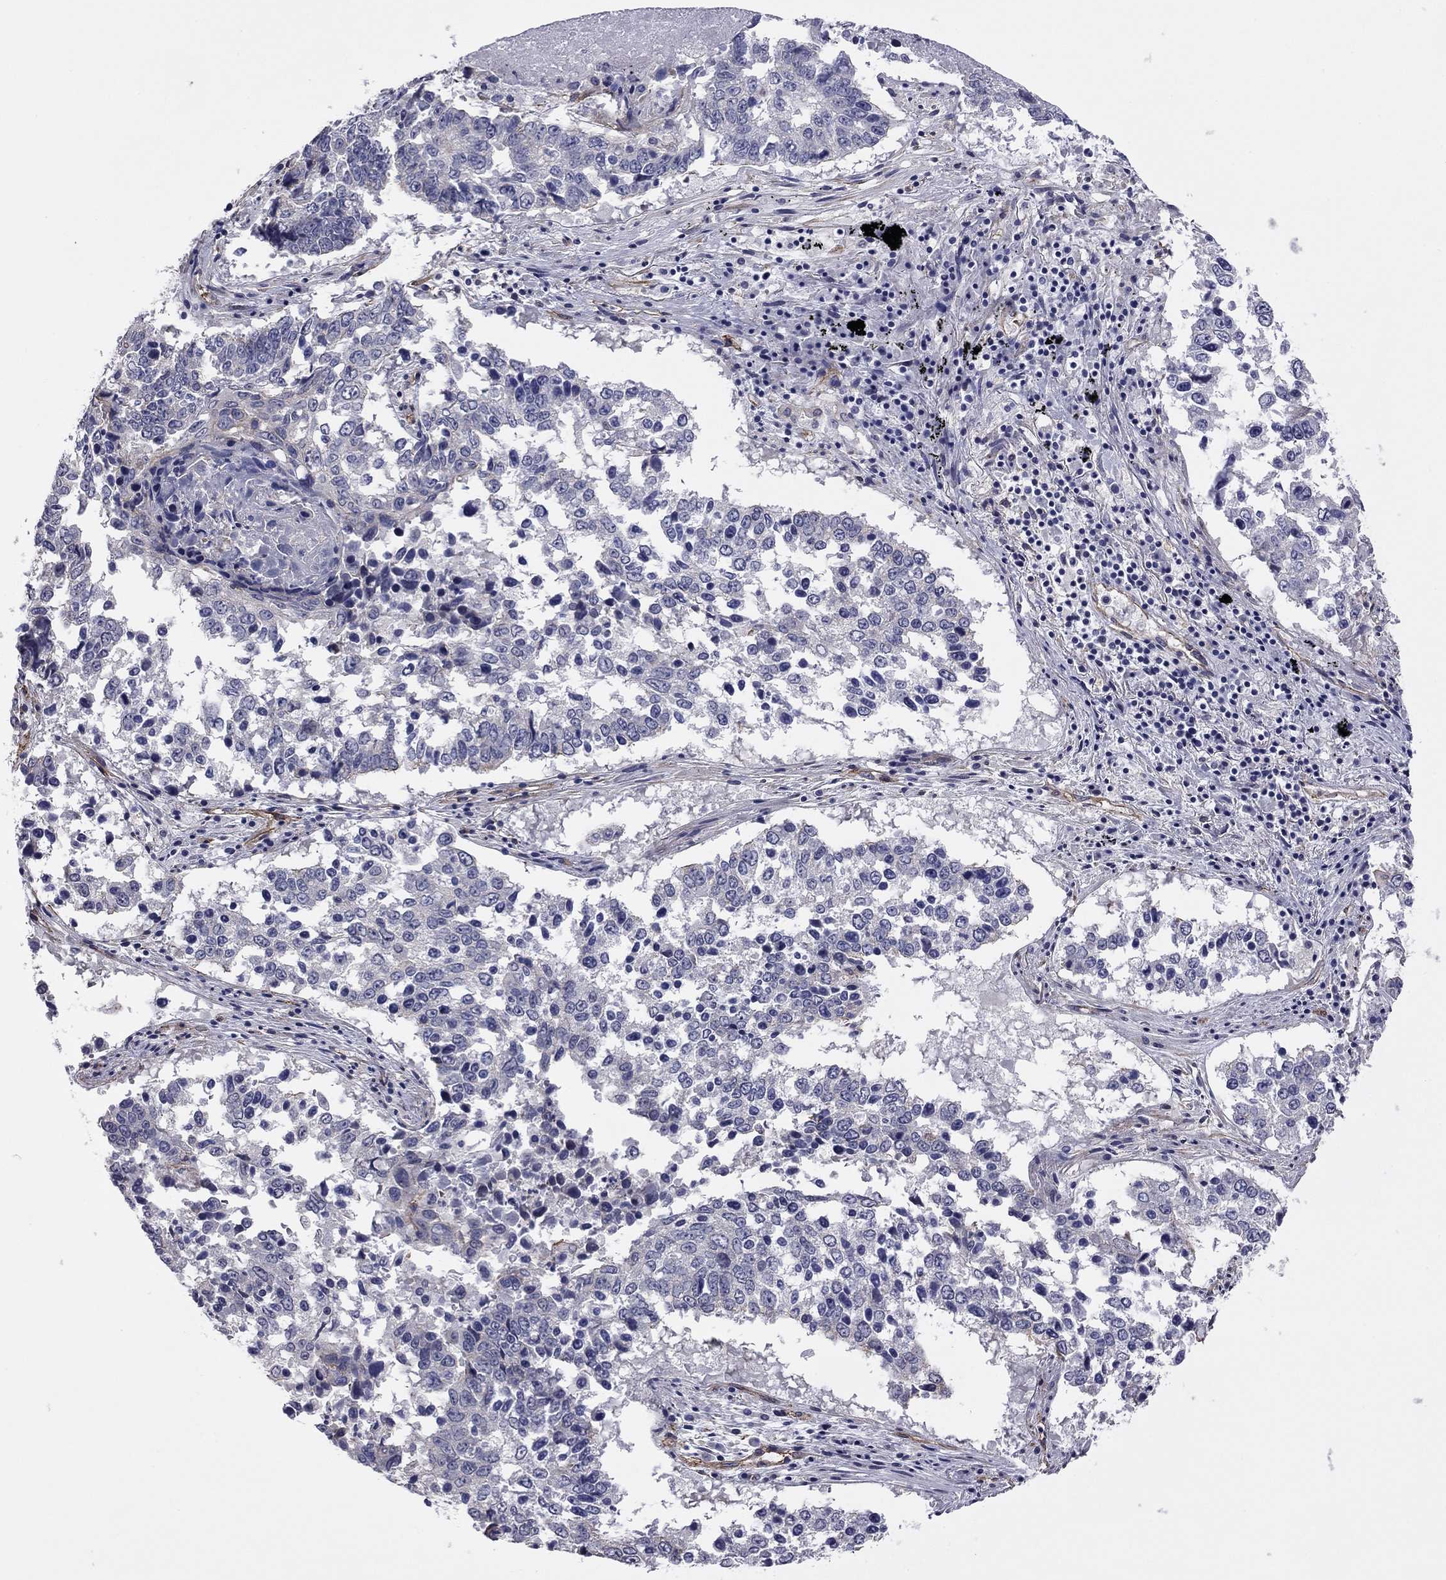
{"staining": {"intensity": "negative", "quantity": "none", "location": "none"}, "tissue": "lung cancer", "cell_type": "Tumor cells", "image_type": "cancer", "snomed": [{"axis": "morphology", "description": "Squamous cell carcinoma, NOS"}, {"axis": "topography", "description": "Lung"}], "caption": "Lung squamous cell carcinoma was stained to show a protein in brown. There is no significant expression in tumor cells. (DAB (3,3'-diaminobenzidine) IHC with hematoxylin counter stain).", "gene": "TCHH", "patient": {"sex": "male", "age": 82}}